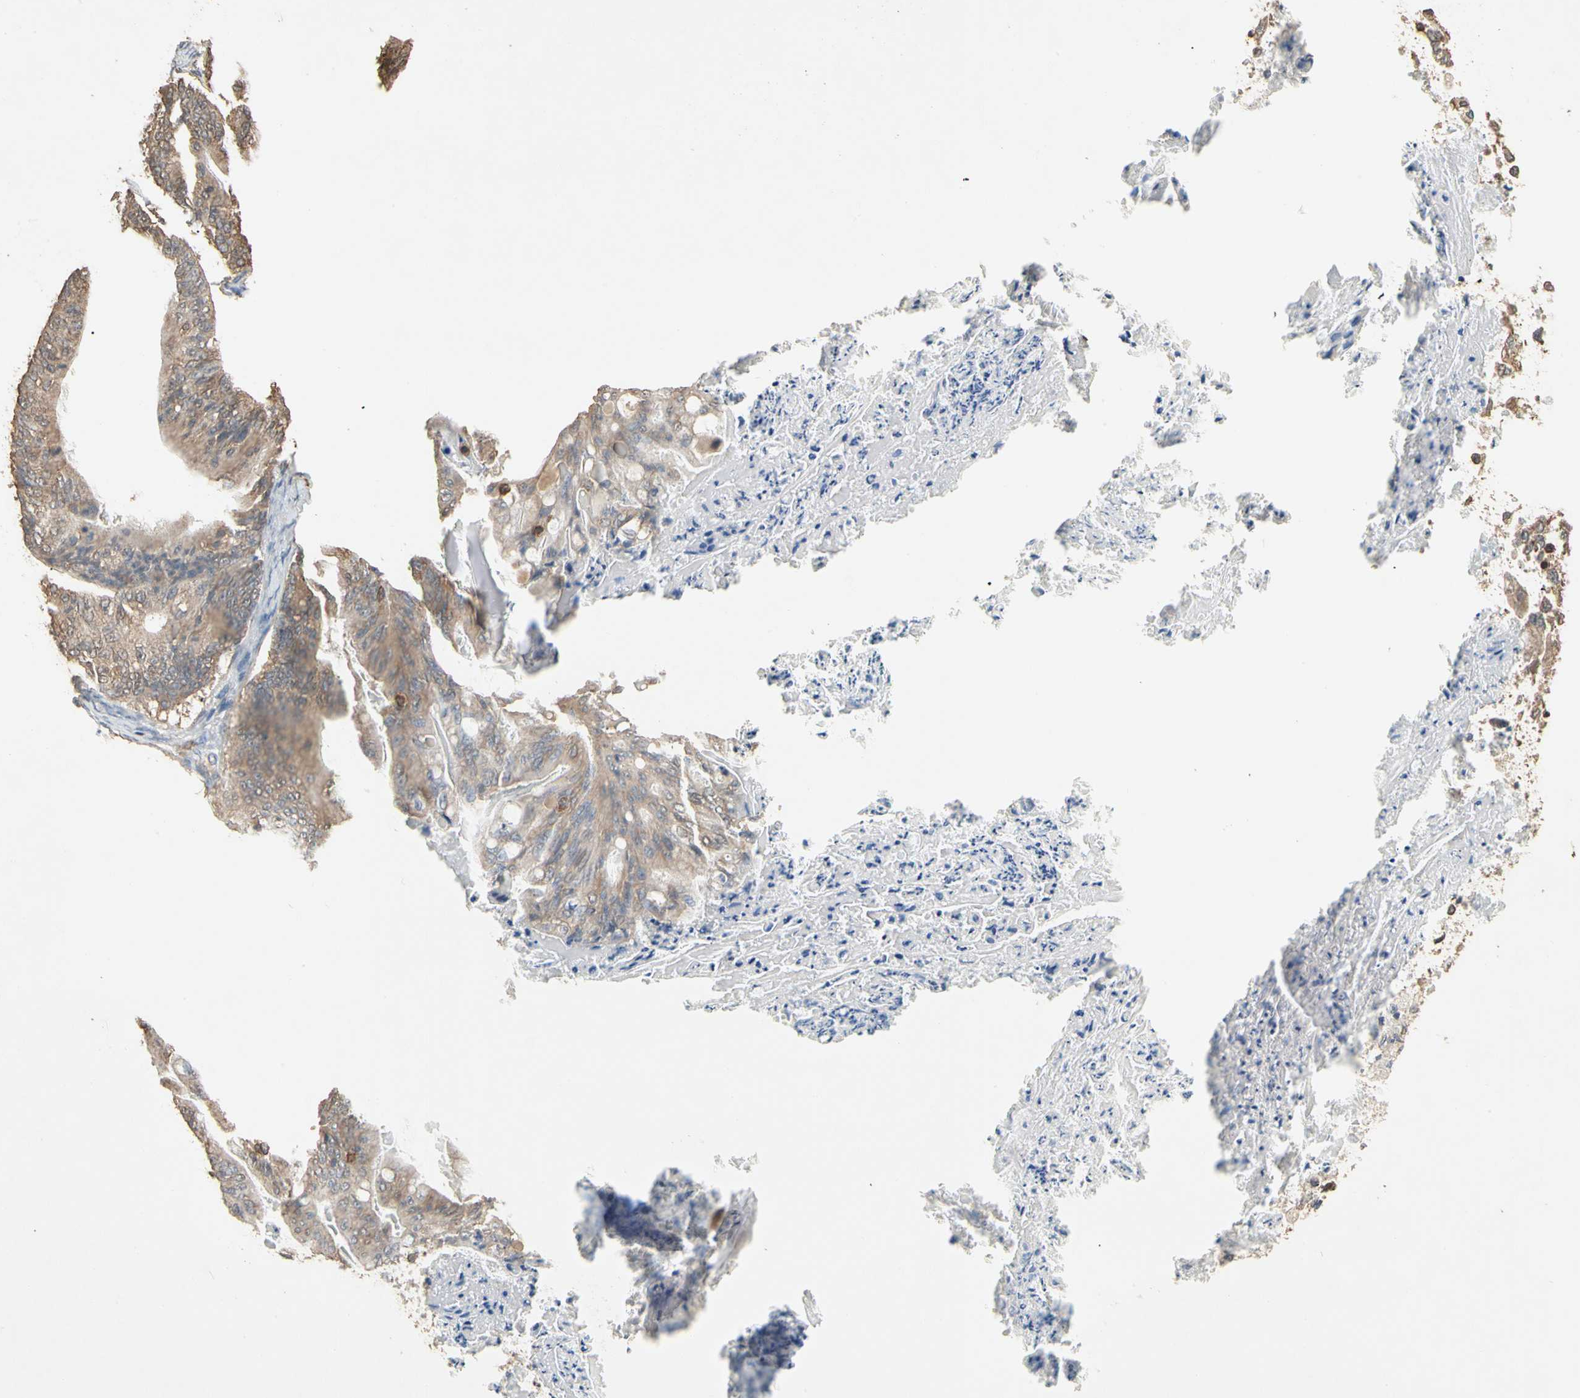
{"staining": {"intensity": "moderate", "quantity": ">75%", "location": "cytoplasmic/membranous"}, "tissue": "ovarian cancer", "cell_type": "Tumor cells", "image_type": "cancer", "snomed": [{"axis": "morphology", "description": "Cystadenocarcinoma, mucinous, NOS"}, {"axis": "topography", "description": "Ovary"}], "caption": "An immunohistochemistry histopathology image of tumor tissue is shown. Protein staining in brown shows moderate cytoplasmic/membranous positivity in ovarian mucinous cystadenocarcinoma within tumor cells. The staining is performed using DAB (3,3'-diaminobenzidine) brown chromogen to label protein expression. The nuclei are counter-stained blue using hematoxylin.", "gene": "MAP3K10", "patient": {"sex": "female", "age": 37}}